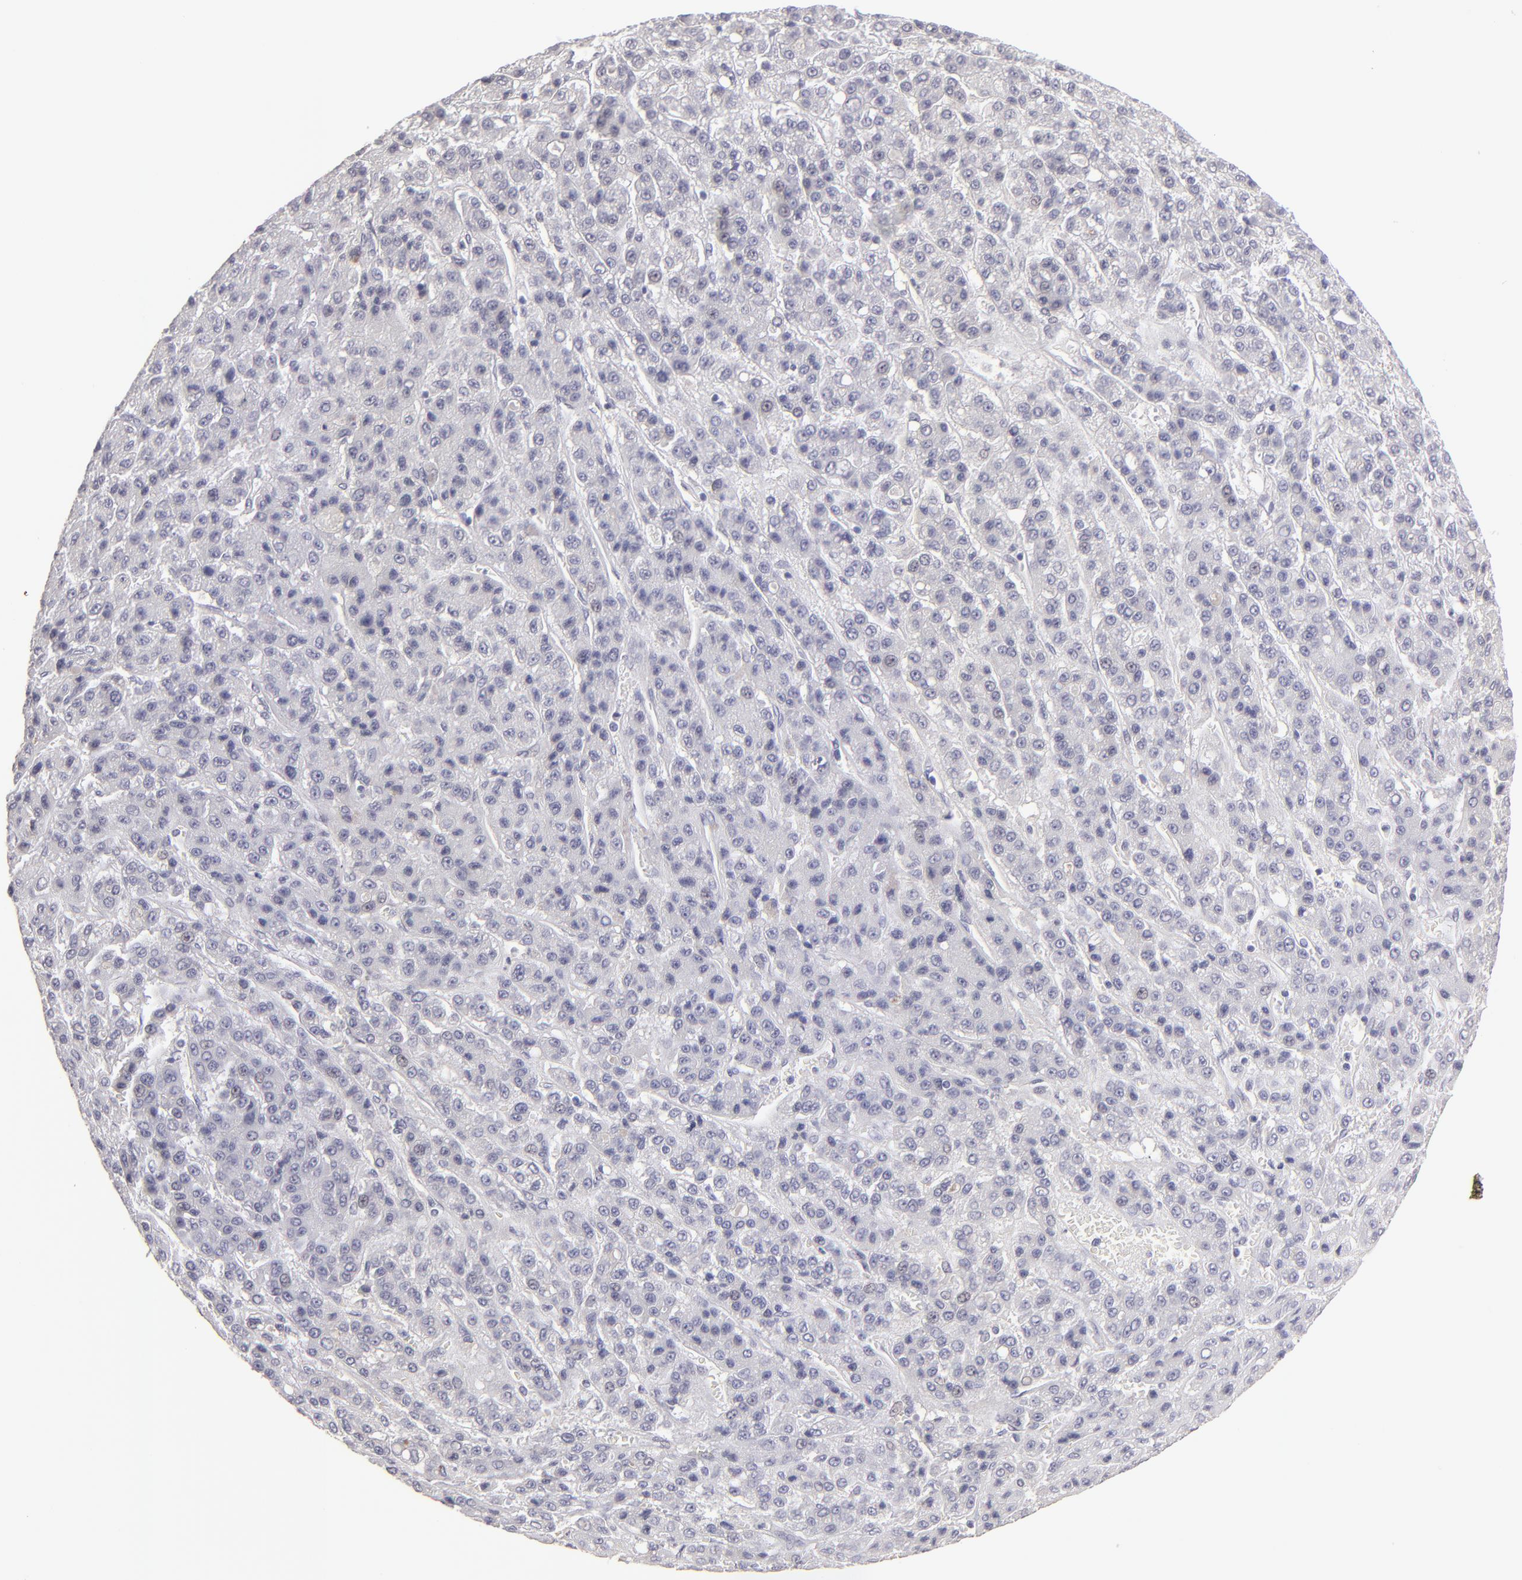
{"staining": {"intensity": "negative", "quantity": "none", "location": "none"}, "tissue": "liver cancer", "cell_type": "Tumor cells", "image_type": "cancer", "snomed": [{"axis": "morphology", "description": "Carcinoma, Hepatocellular, NOS"}, {"axis": "topography", "description": "Liver"}], "caption": "Immunohistochemistry image of liver hepatocellular carcinoma stained for a protein (brown), which demonstrates no staining in tumor cells.", "gene": "ABCC4", "patient": {"sex": "male", "age": 70}}